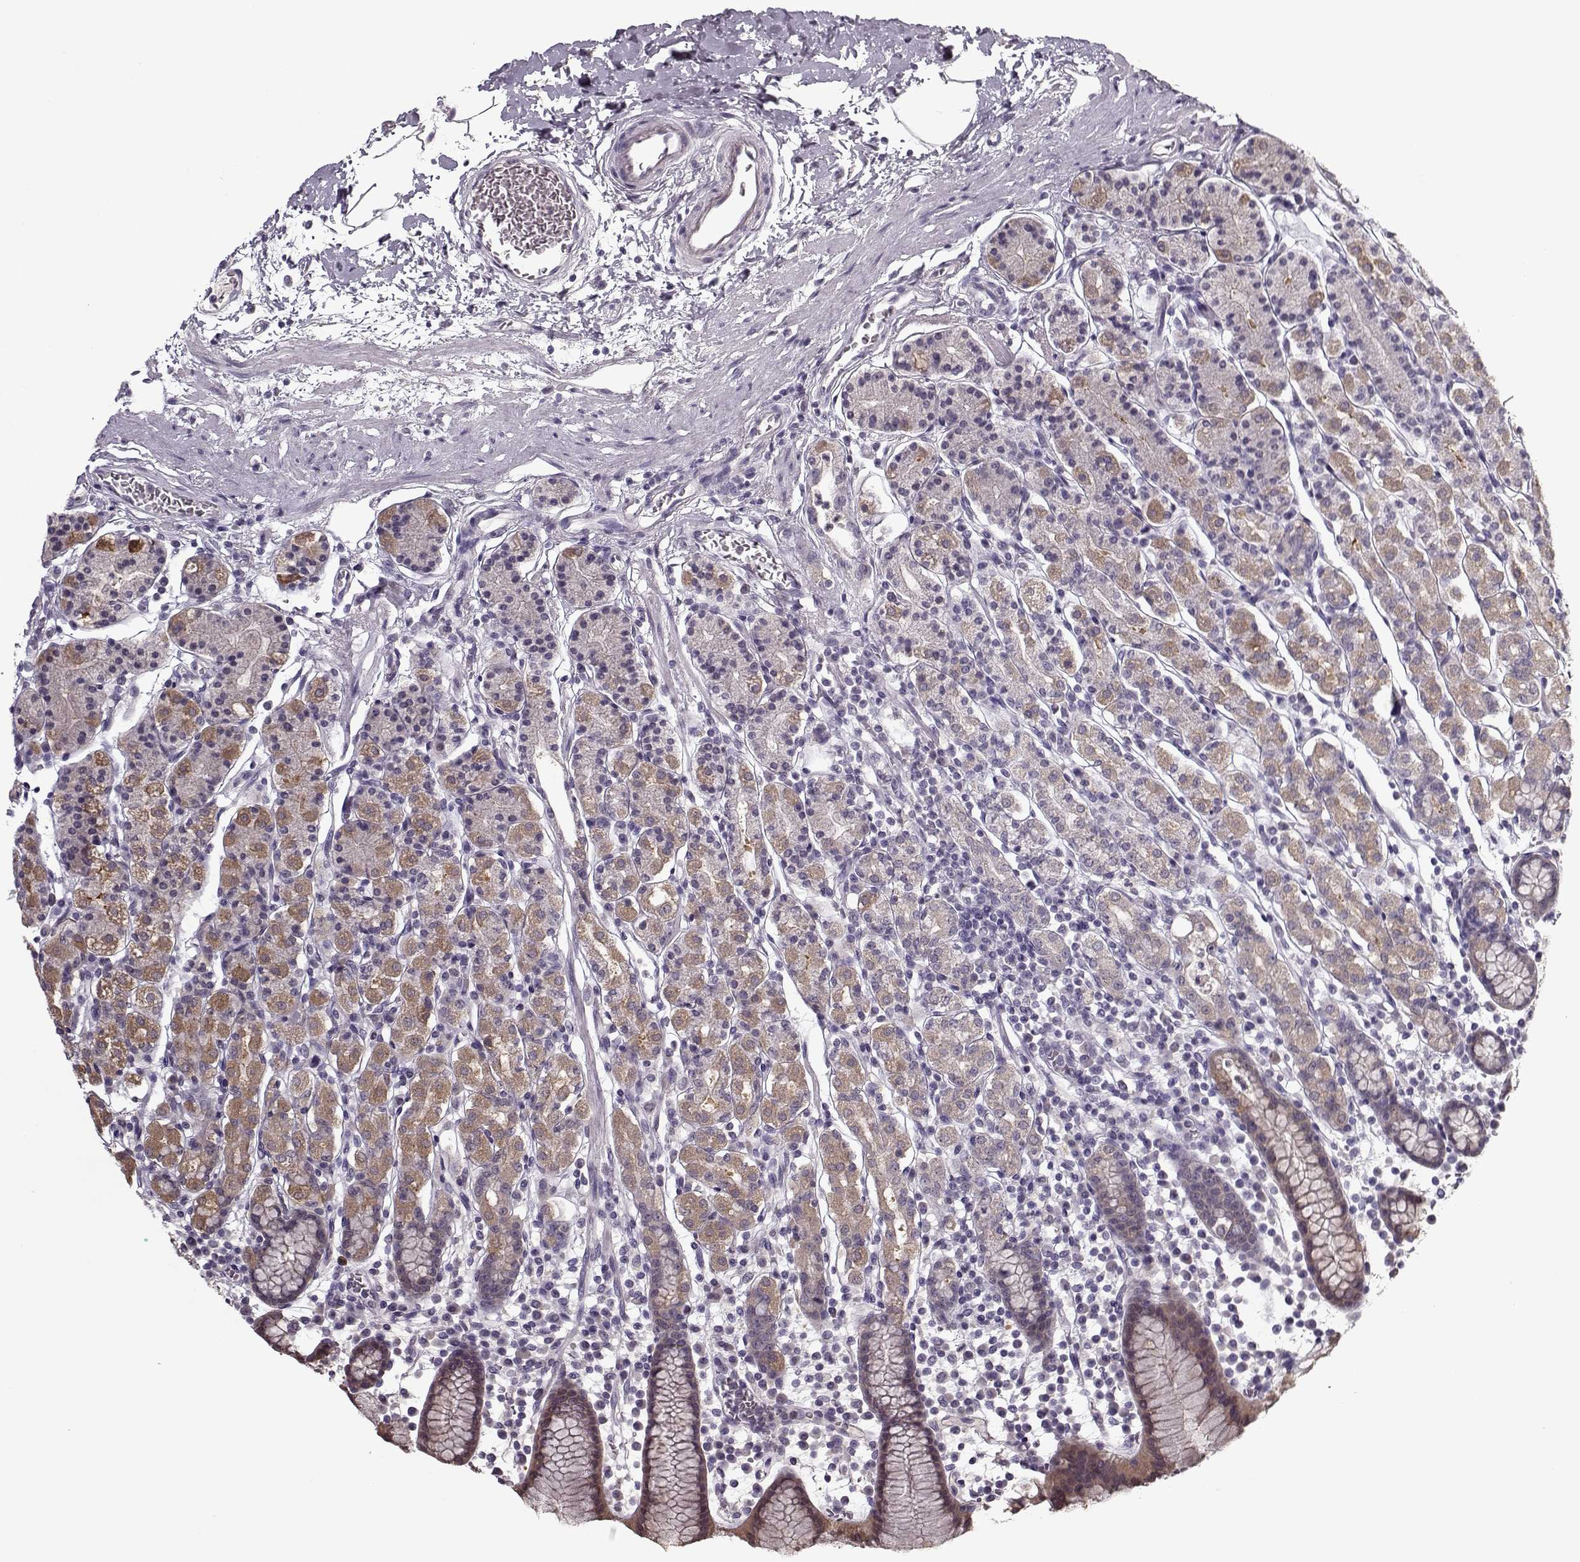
{"staining": {"intensity": "moderate", "quantity": "<25%", "location": "cytoplasmic/membranous"}, "tissue": "stomach", "cell_type": "Glandular cells", "image_type": "normal", "snomed": [{"axis": "morphology", "description": "Normal tissue, NOS"}, {"axis": "topography", "description": "Stomach, upper"}, {"axis": "topography", "description": "Stomach"}], "caption": "Glandular cells display low levels of moderate cytoplasmic/membranous positivity in about <25% of cells in benign human stomach. The staining was performed using DAB (3,3'-diaminobenzidine) to visualize the protein expression in brown, while the nuclei were stained in blue with hematoxylin (Magnification: 20x).", "gene": "ACOT11", "patient": {"sex": "male", "age": 62}}